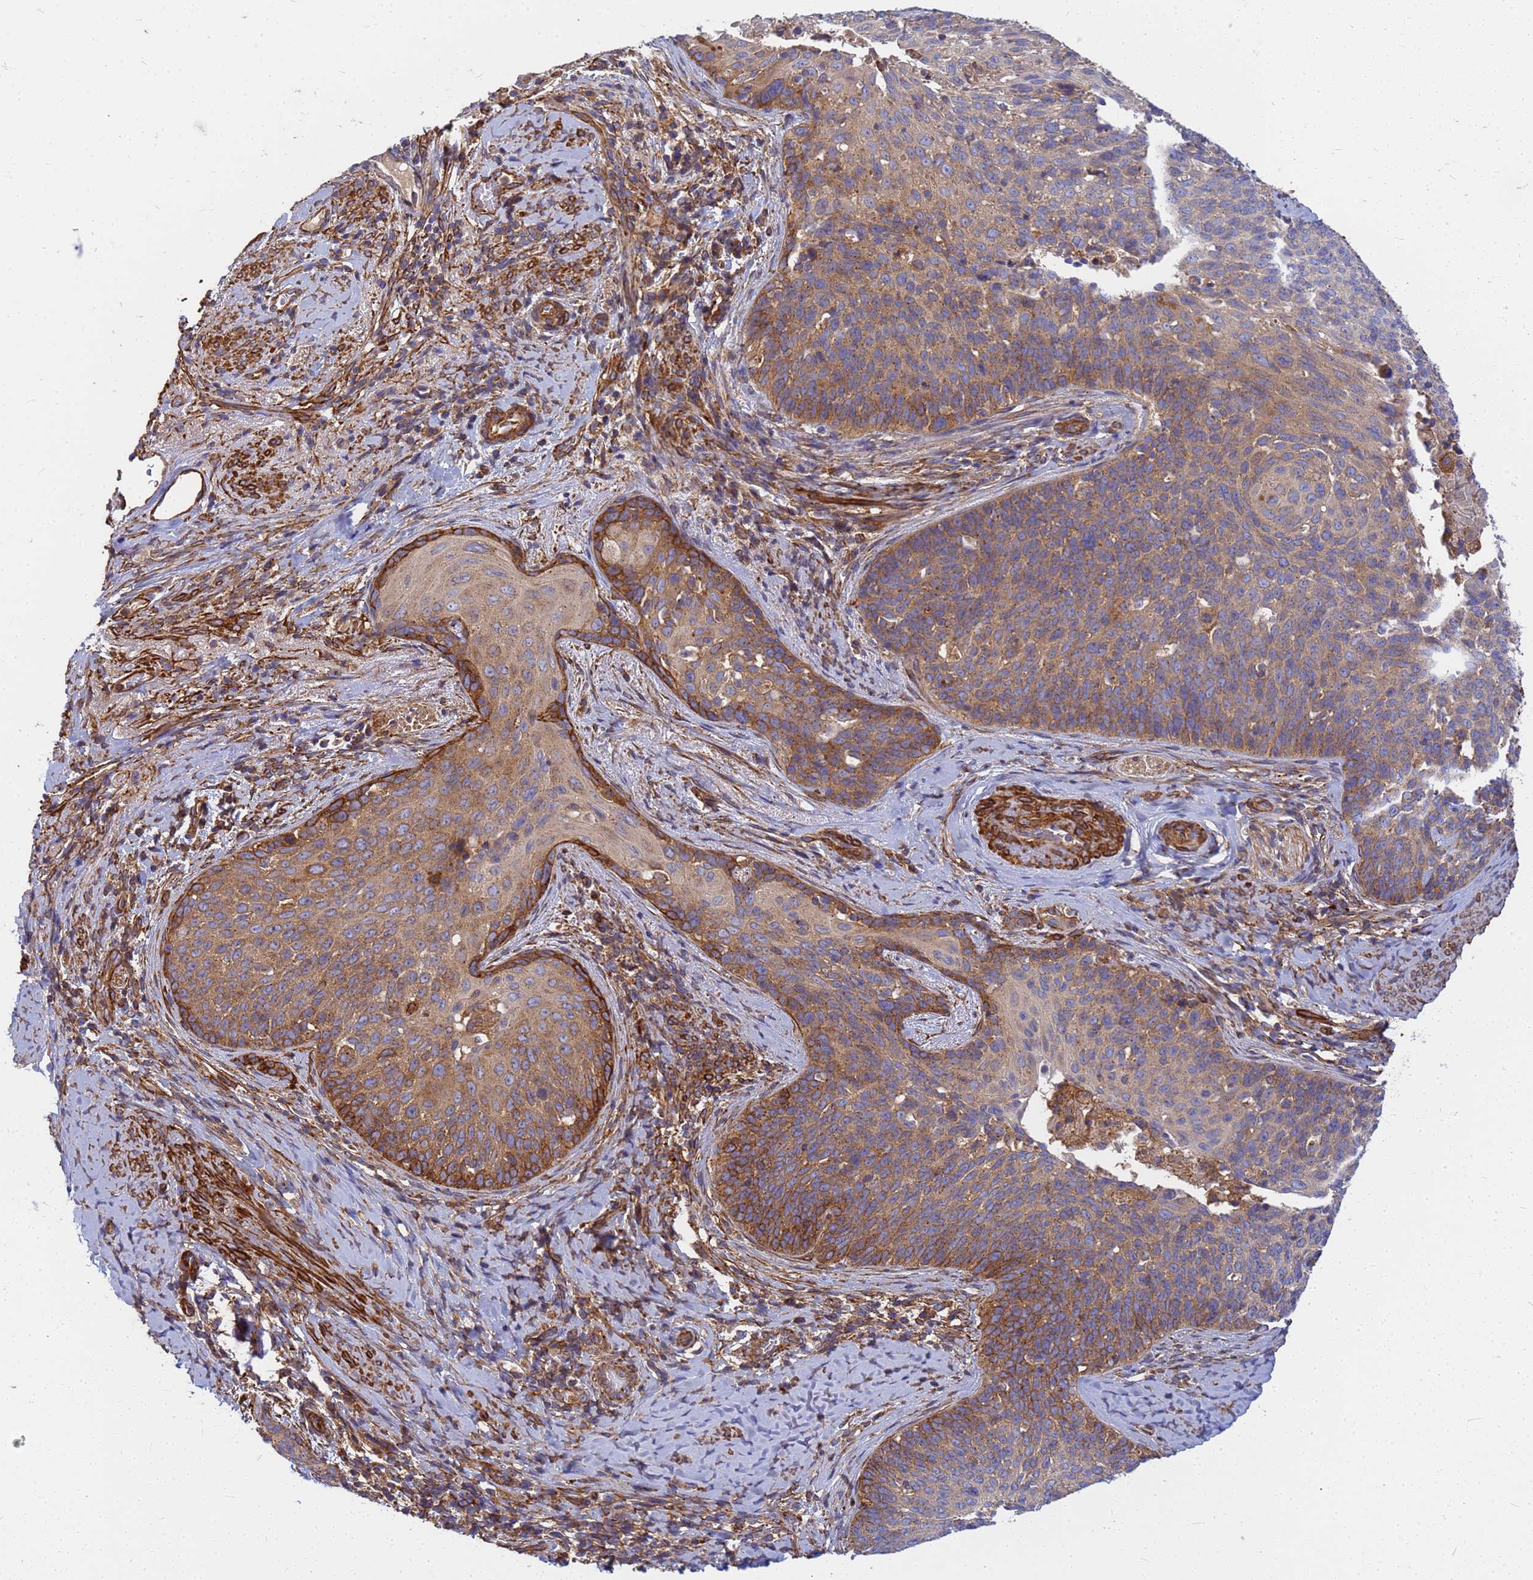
{"staining": {"intensity": "moderate", "quantity": ">75%", "location": "cytoplasmic/membranous"}, "tissue": "cervical cancer", "cell_type": "Tumor cells", "image_type": "cancer", "snomed": [{"axis": "morphology", "description": "Squamous cell carcinoma, NOS"}, {"axis": "topography", "description": "Cervix"}], "caption": "This image exhibits immunohistochemistry (IHC) staining of human cervical squamous cell carcinoma, with medium moderate cytoplasmic/membranous positivity in approximately >75% of tumor cells.", "gene": "C2CD5", "patient": {"sex": "female", "age": 50}}